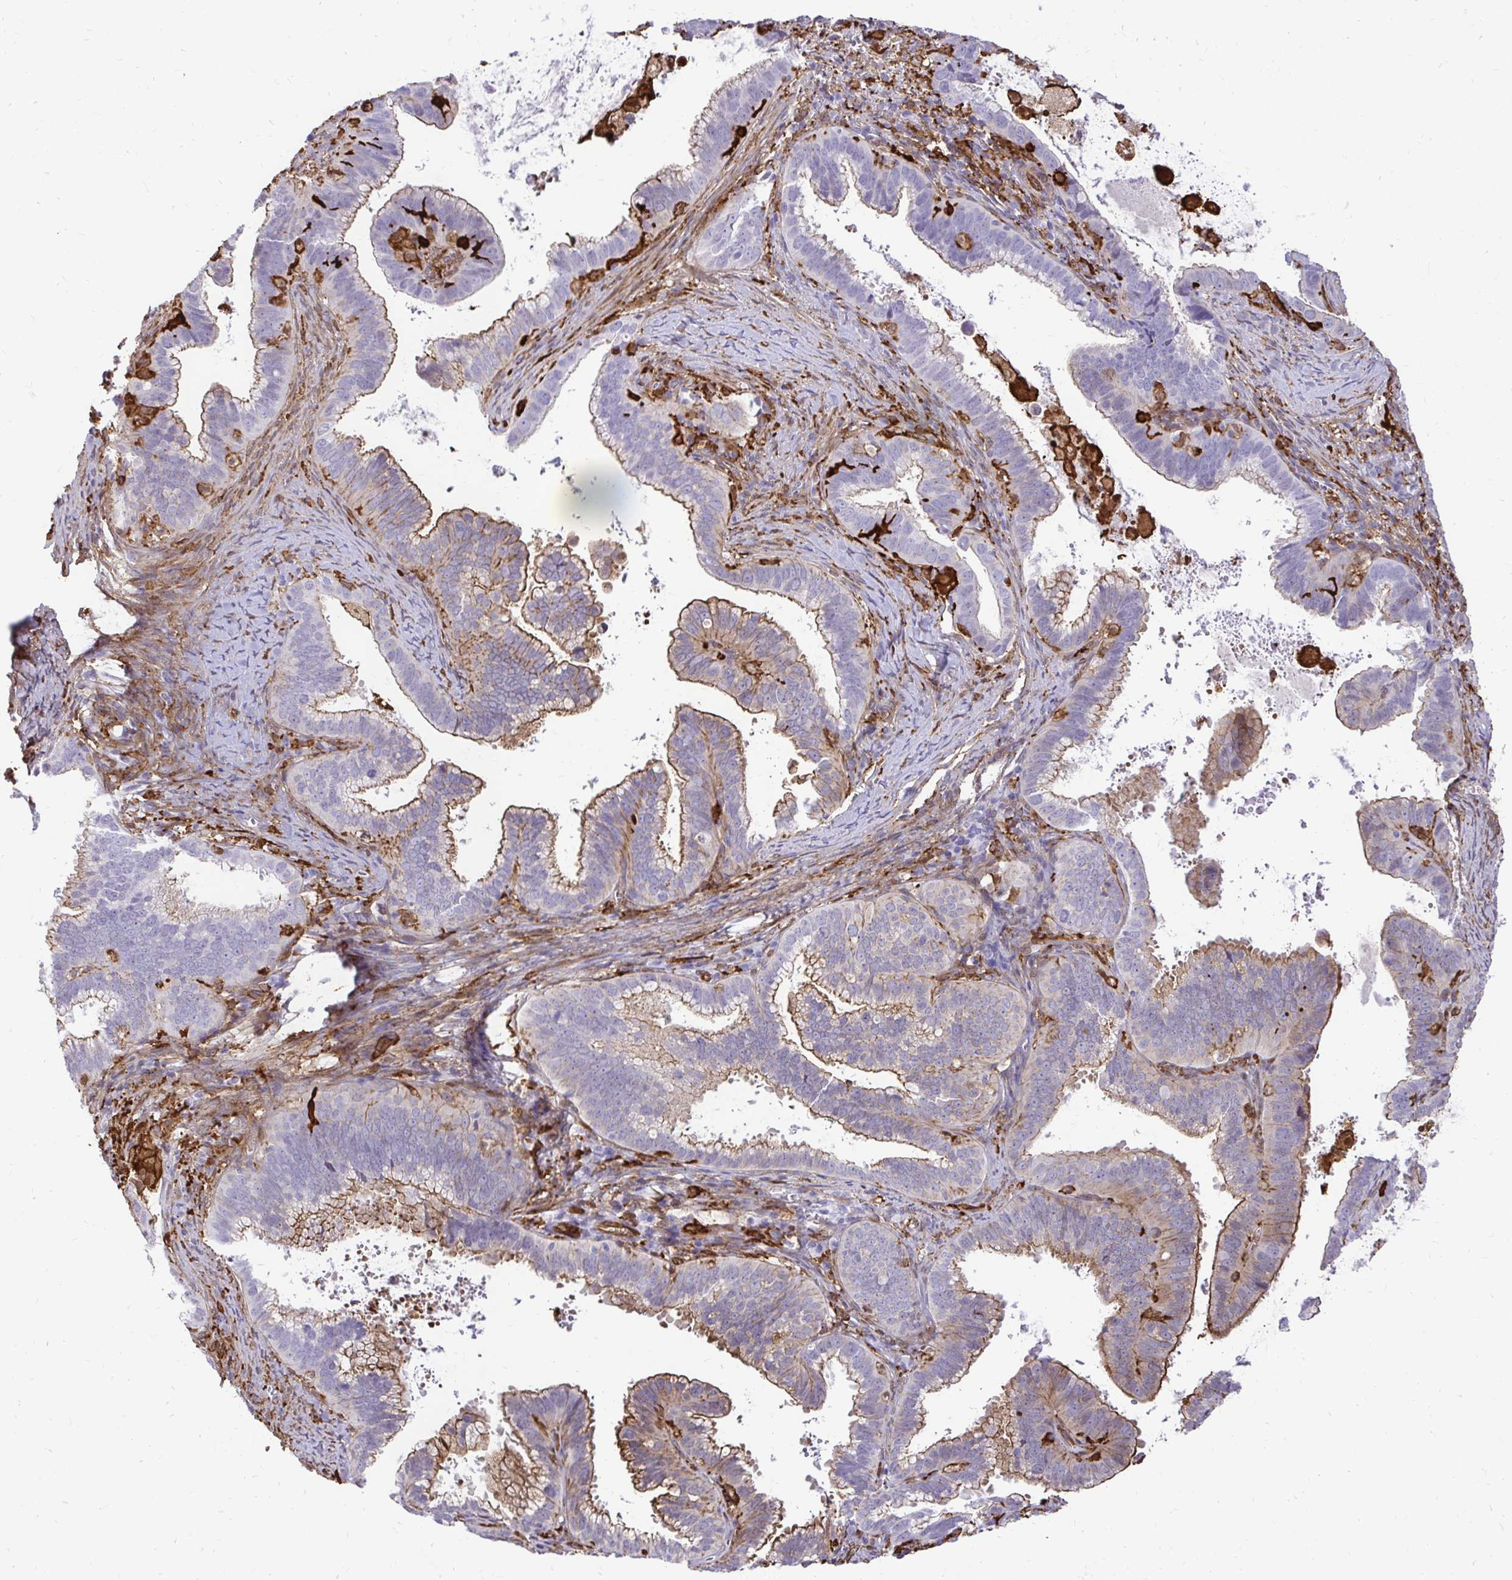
{"staining": {"intensity": "moderate", "quantity": ">75%", "location": "cytoplasmic/membranous"}, "tissue": "cervical cancer", "cell_type": "Tumor cells", "image_type": "cancer", "snomed": [{"axis": "morphology", "description": "Adenocarcinoma, NOS"}, {"axis": "topography", "description": "Cervix"}], "caption": "Immunohistochemical staining of human cervical adenocarcinoma demonstrates moderate cytoplasmic/membranous protein positivity in about >75% of tumor cells.", "gene": "GSN", "patient": {"sex": "female", "age": 61}}